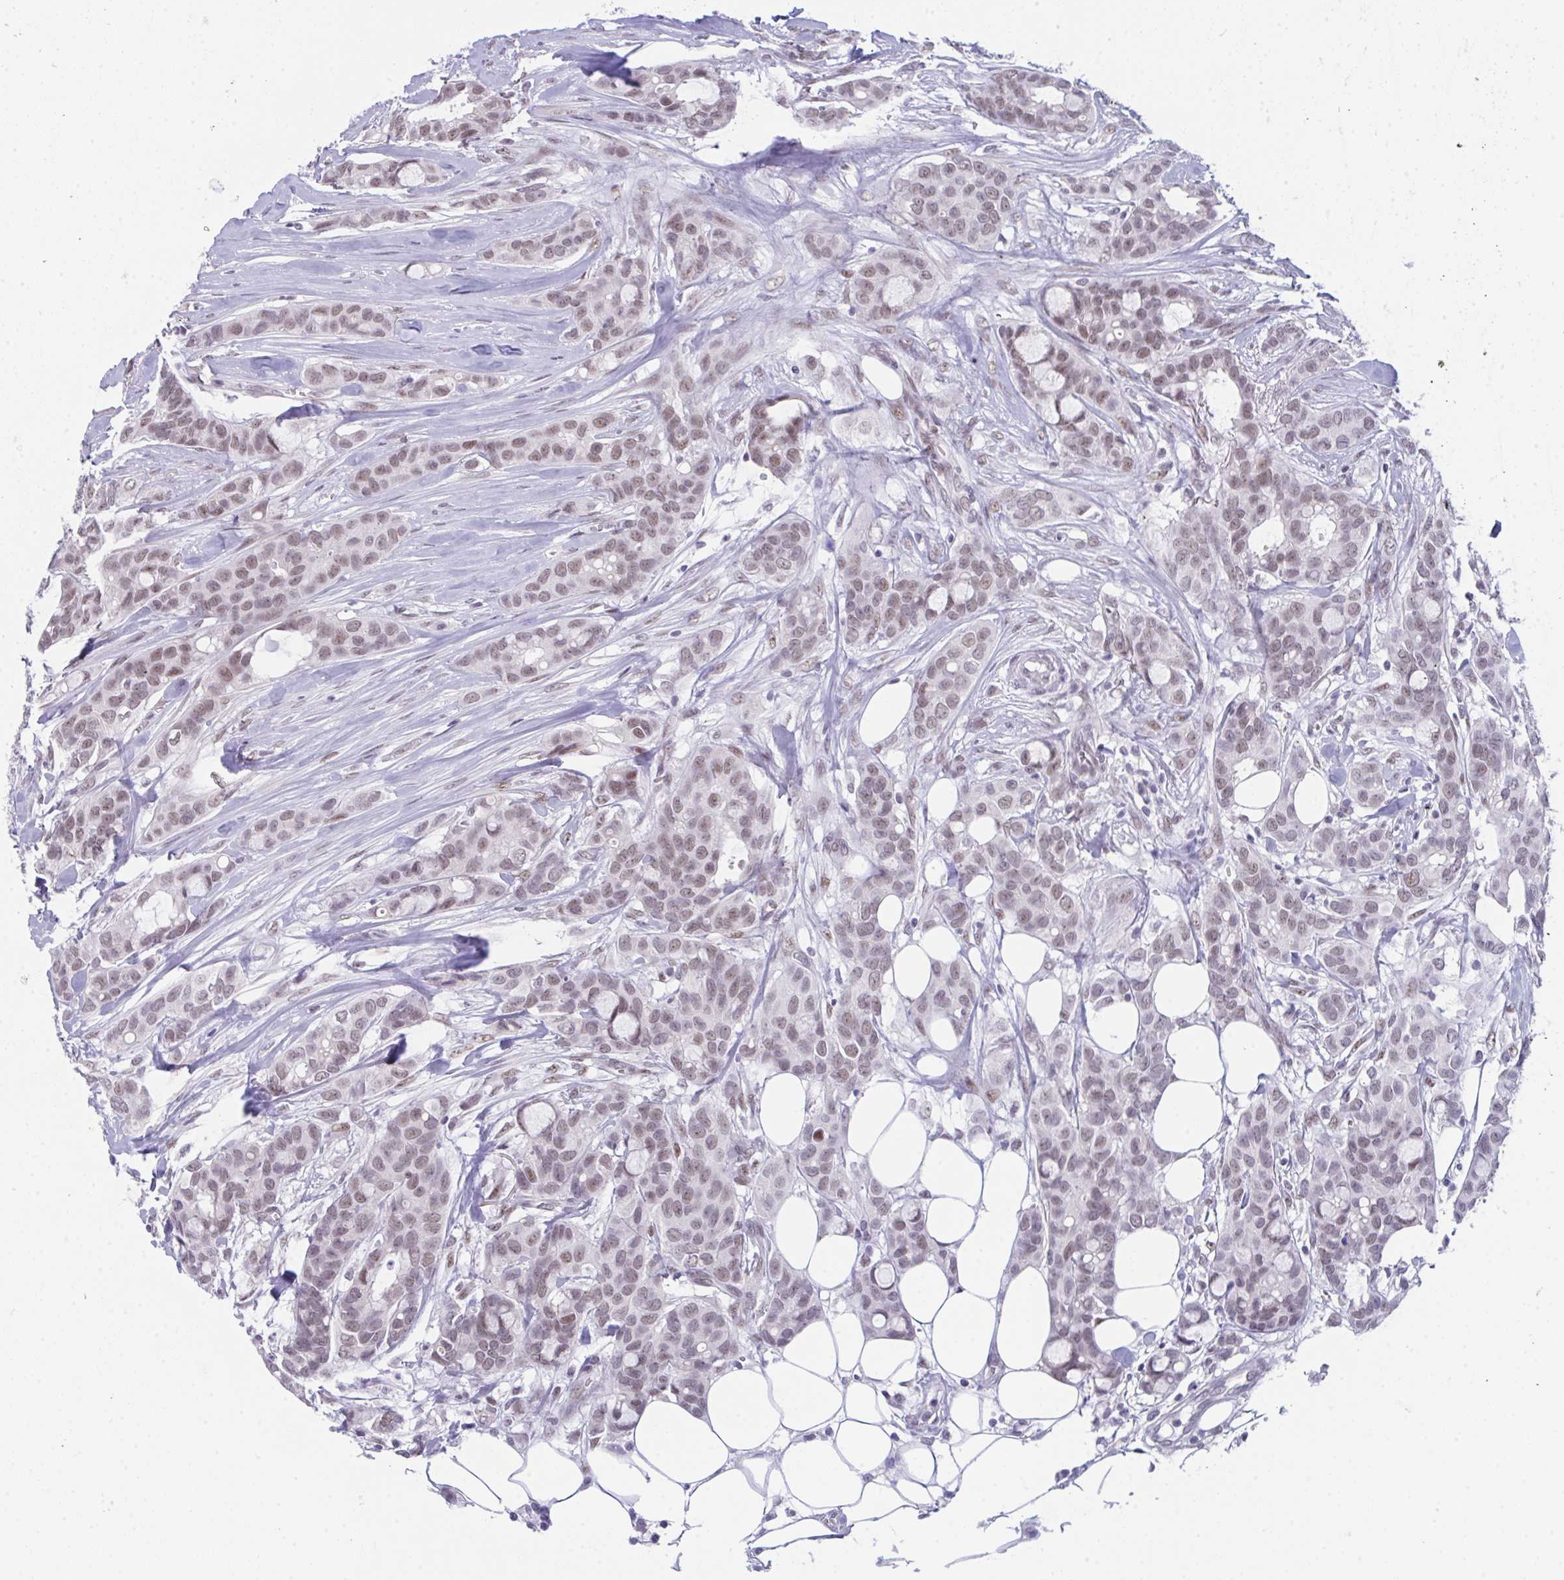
{"staining": {"intensity": "weak", "quantity": "25%-75%", "location": "nuclear"}, "tissue": "breast cancer", "cell_type": "Tumor cells", "image_type": "cancer", "snomed": [{"axis": "morphology", "description": "Duct carcinoma"}, {"axis": "topography", "description": "Breast"}], "caption": "The immunohistochemical stain highlights weak nuclear expression in tumor cells of breast cancer tissue.", "gene": "CDK13", "patient": {"sex": "female", "age": 84}}